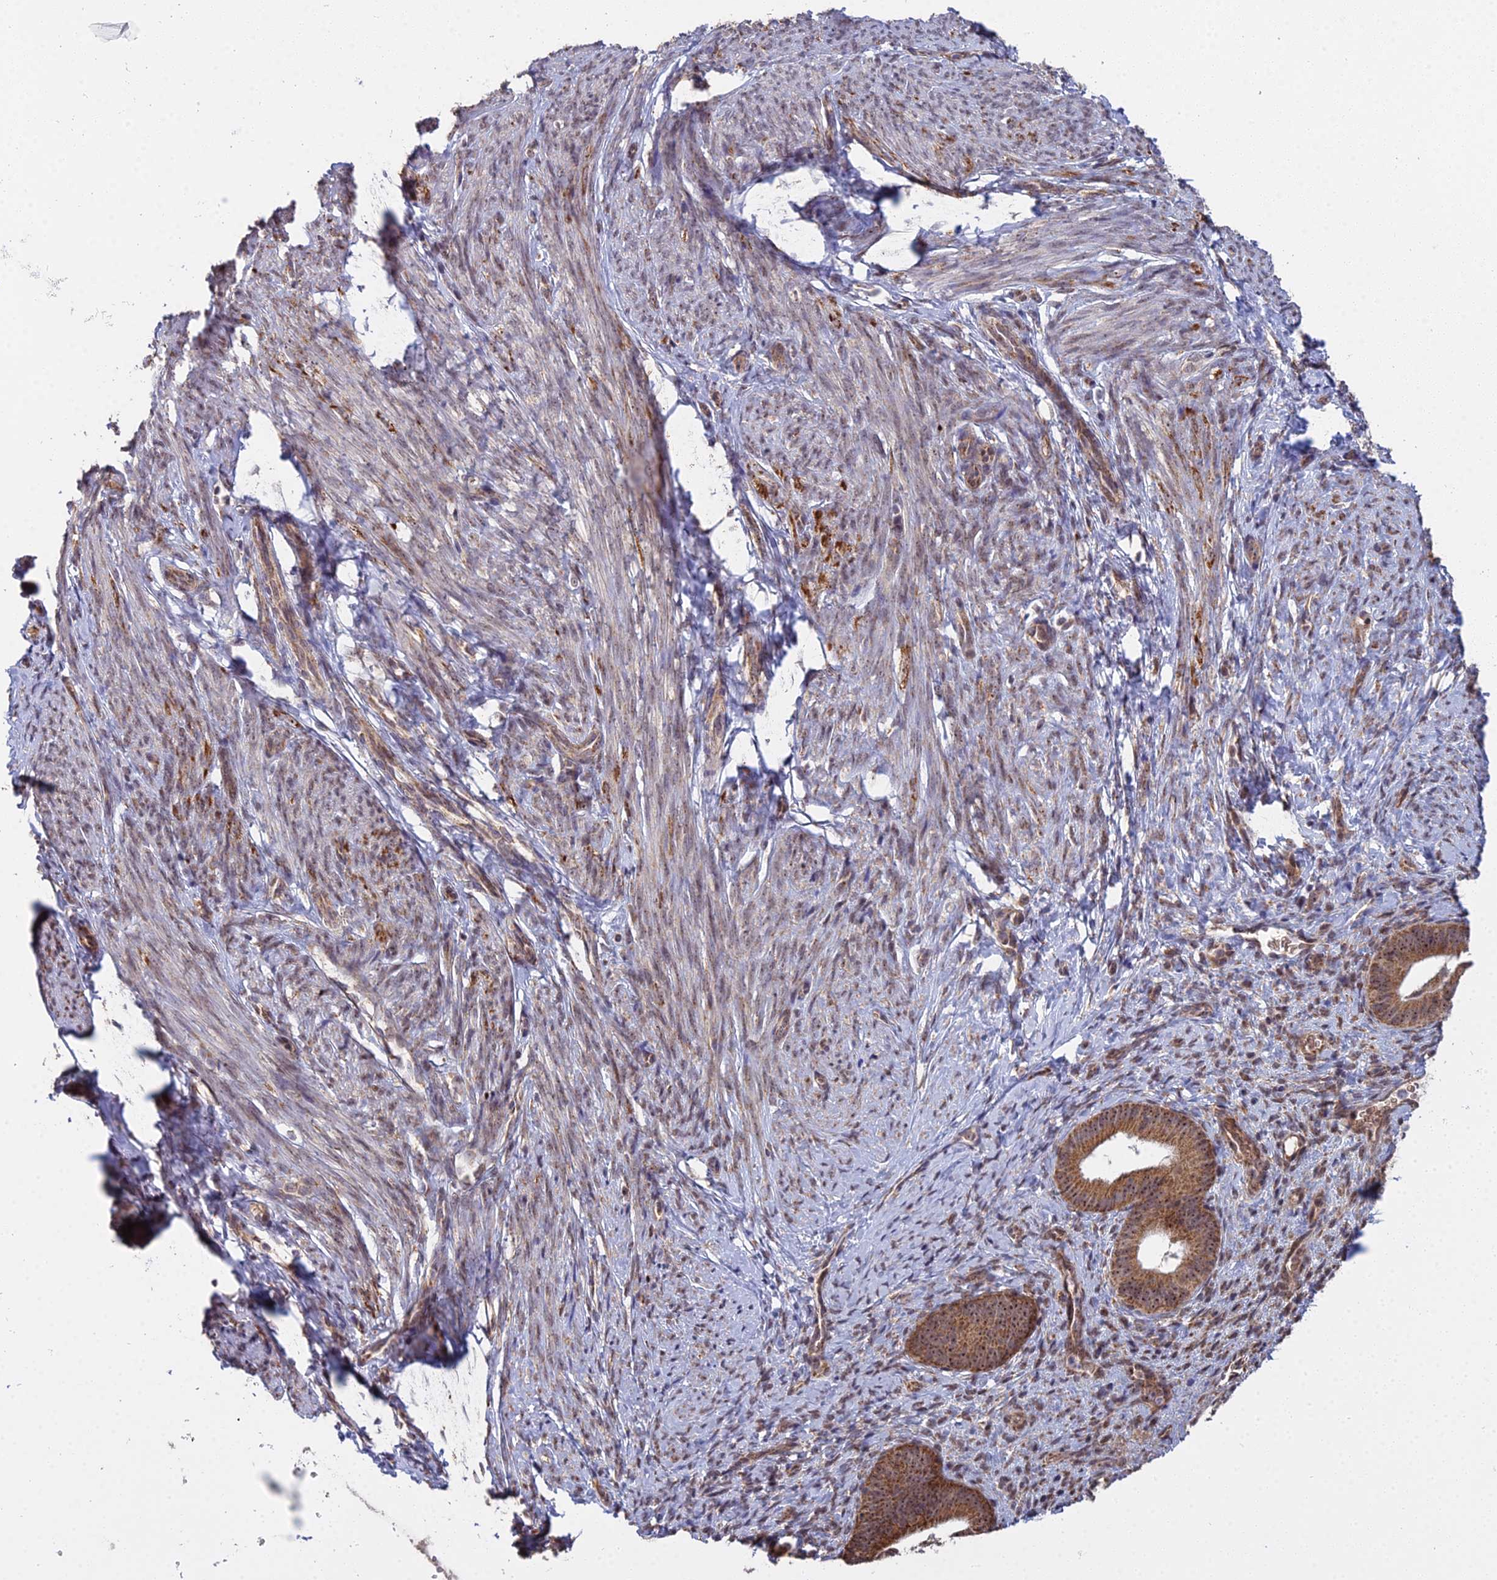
{"staining": {"intensity": "weak", "quantity": "25%-75%", "location": "cytoplasmic/membranous,nuclear"}, "tissue": "endometrium", "cell_type": "Cells in endometrial stroma", "image_type": "normal", "snomed": [{"axis": "morphology", "description": "Normal tissue, NOS"}, {"axis": "topography", "description": "Endometrium"}], "caption": "Immunohistochemistry (IHC) image of unremarkable endometrium stained for a protein (brown), which demonstrates low levels of weak cytoplasmic/membranous,nuclear expression in approximately 25%-75% of cells in endometrial stroma.", "gene": "MEOX1", "patient": {"sex": "female", "age": 65}}